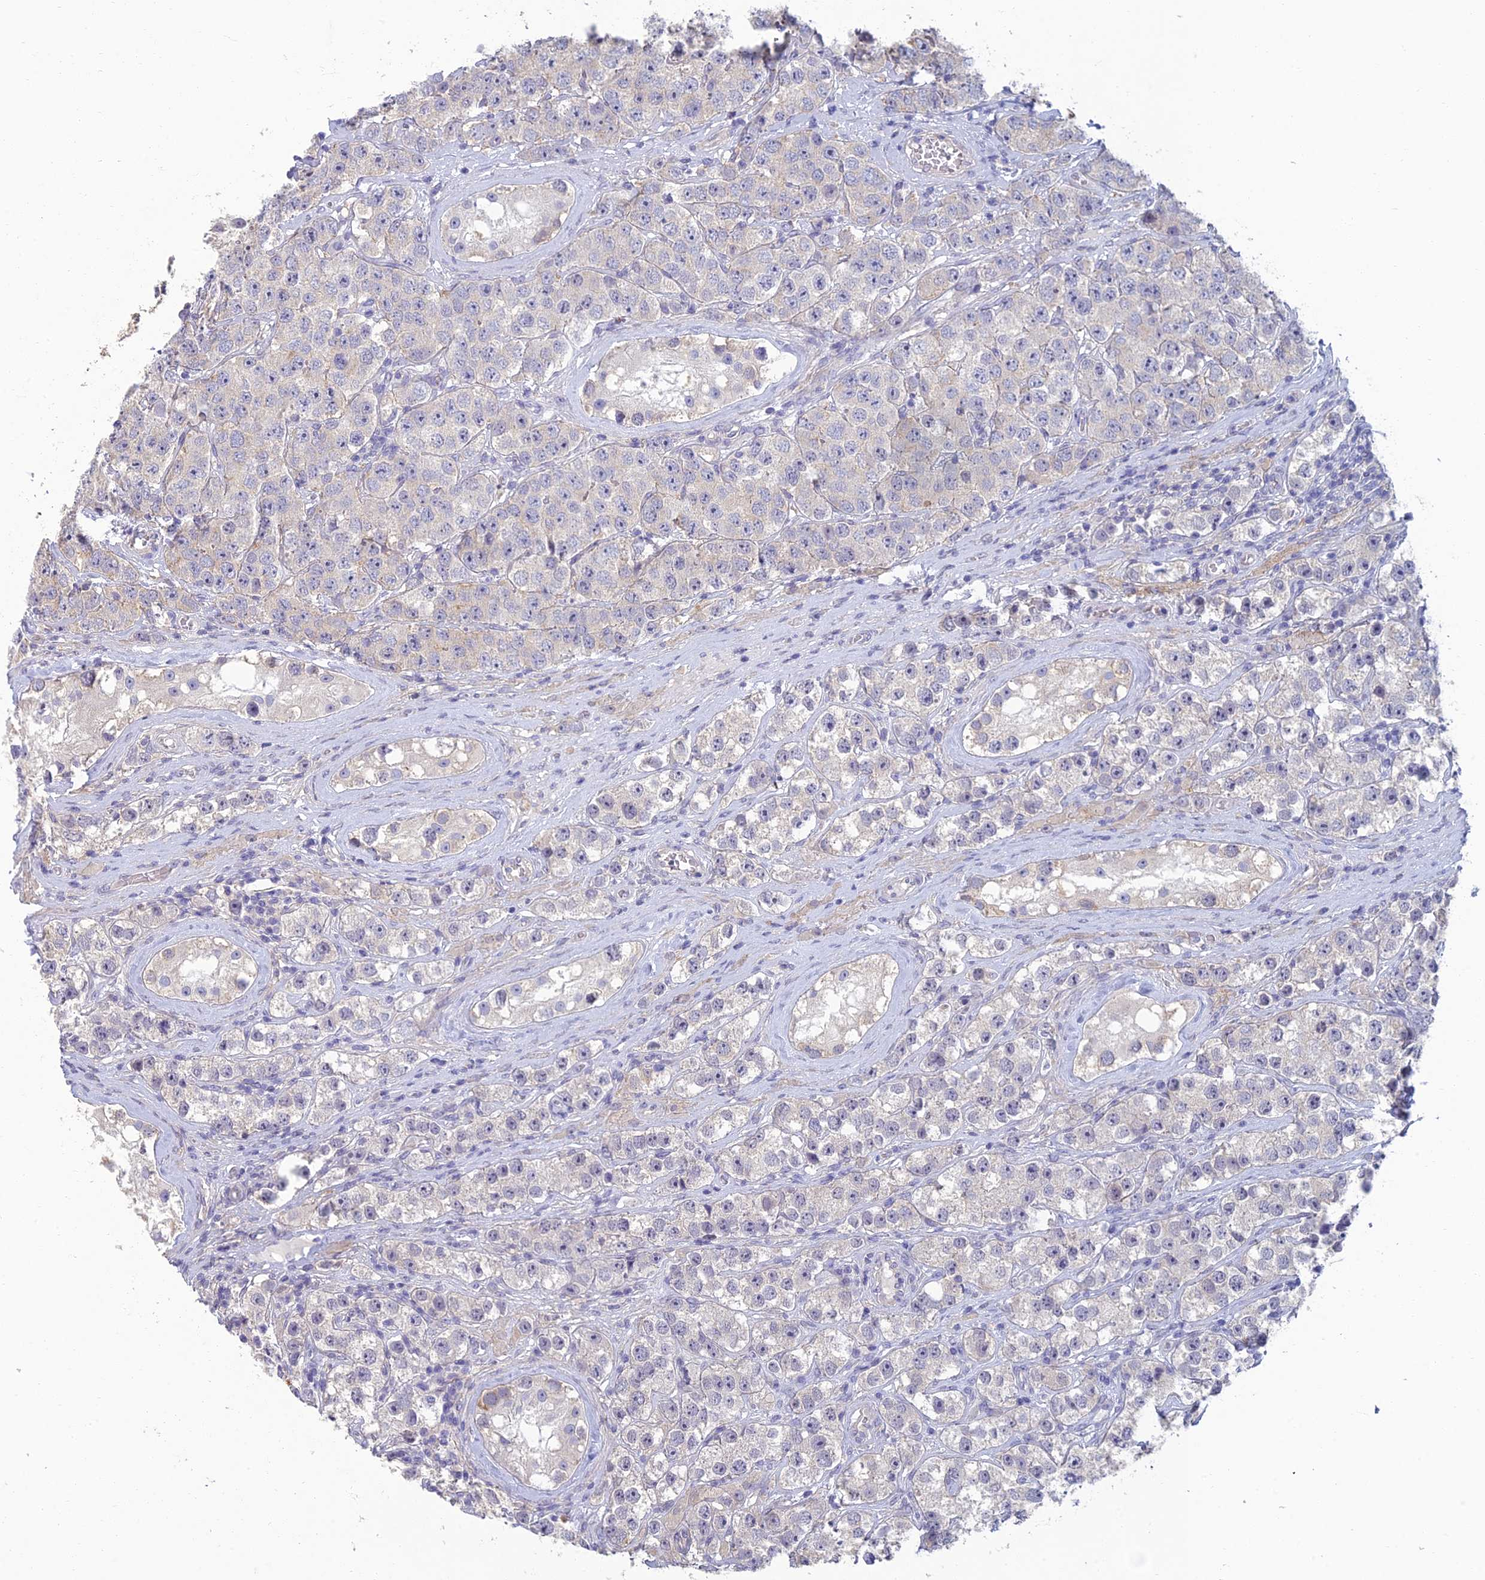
{"staining": {"intensity": "negative", "quantity": "none", "location": "none"}, "tissue": "testis cancer", "cell_type": "Tumor cells", "image_type": "cancer", "snomed": [{"axis": "morphology", "description": "Seminoma, NOS"}, {"axis": "topography", "description": "Testis"}], "caption": "This is an IHC photomicrograph of human testis cancer. There is no positivity in tumor cells.", "gene": "NEURL1", "patient": {"sex": "male", "age": 28}}